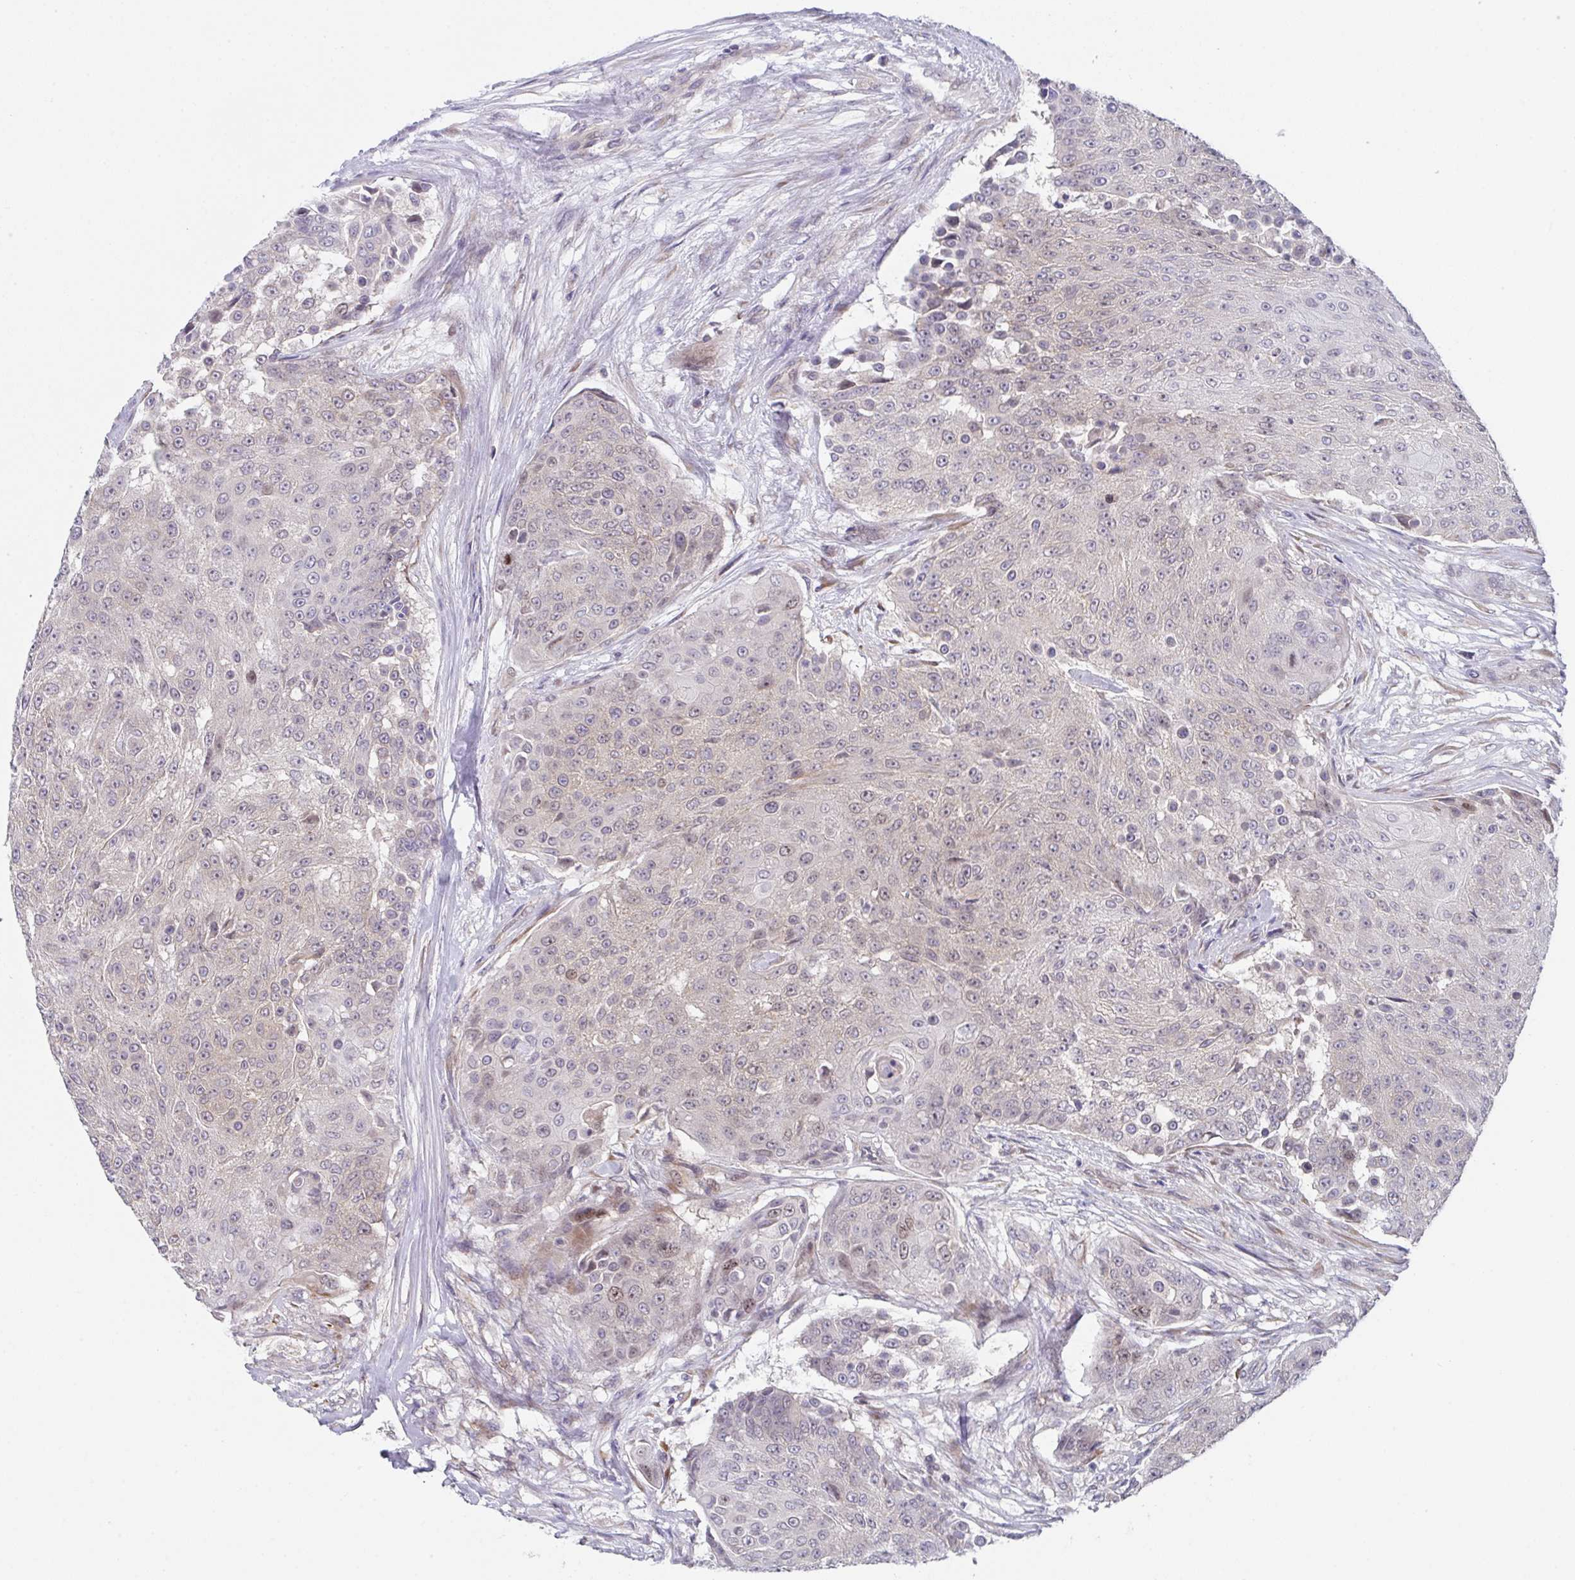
{"staining": {"intensity": "weak", "quantity": "25%-75%", "location": "cytoplasmic/membranous,nuclear"}, "tissue": "urothelial cancer", "cell_type": "Tumor cells", "image_type": "cancer", "snomed": [{"axis": "morphology", "description": "Urothelial carcinoma, High grade"}, {"axis": "topography", "description": "Urinary bladder"}], "caption": "Protein analysis of urothelial carcinoma (high-grade) tissue displays weak cytoplasmic/membranous and nuclear expression in about 25%-75% of tumor cells.", "gene": "RBM18", "patient": {"sex": "female", "age": 63}}